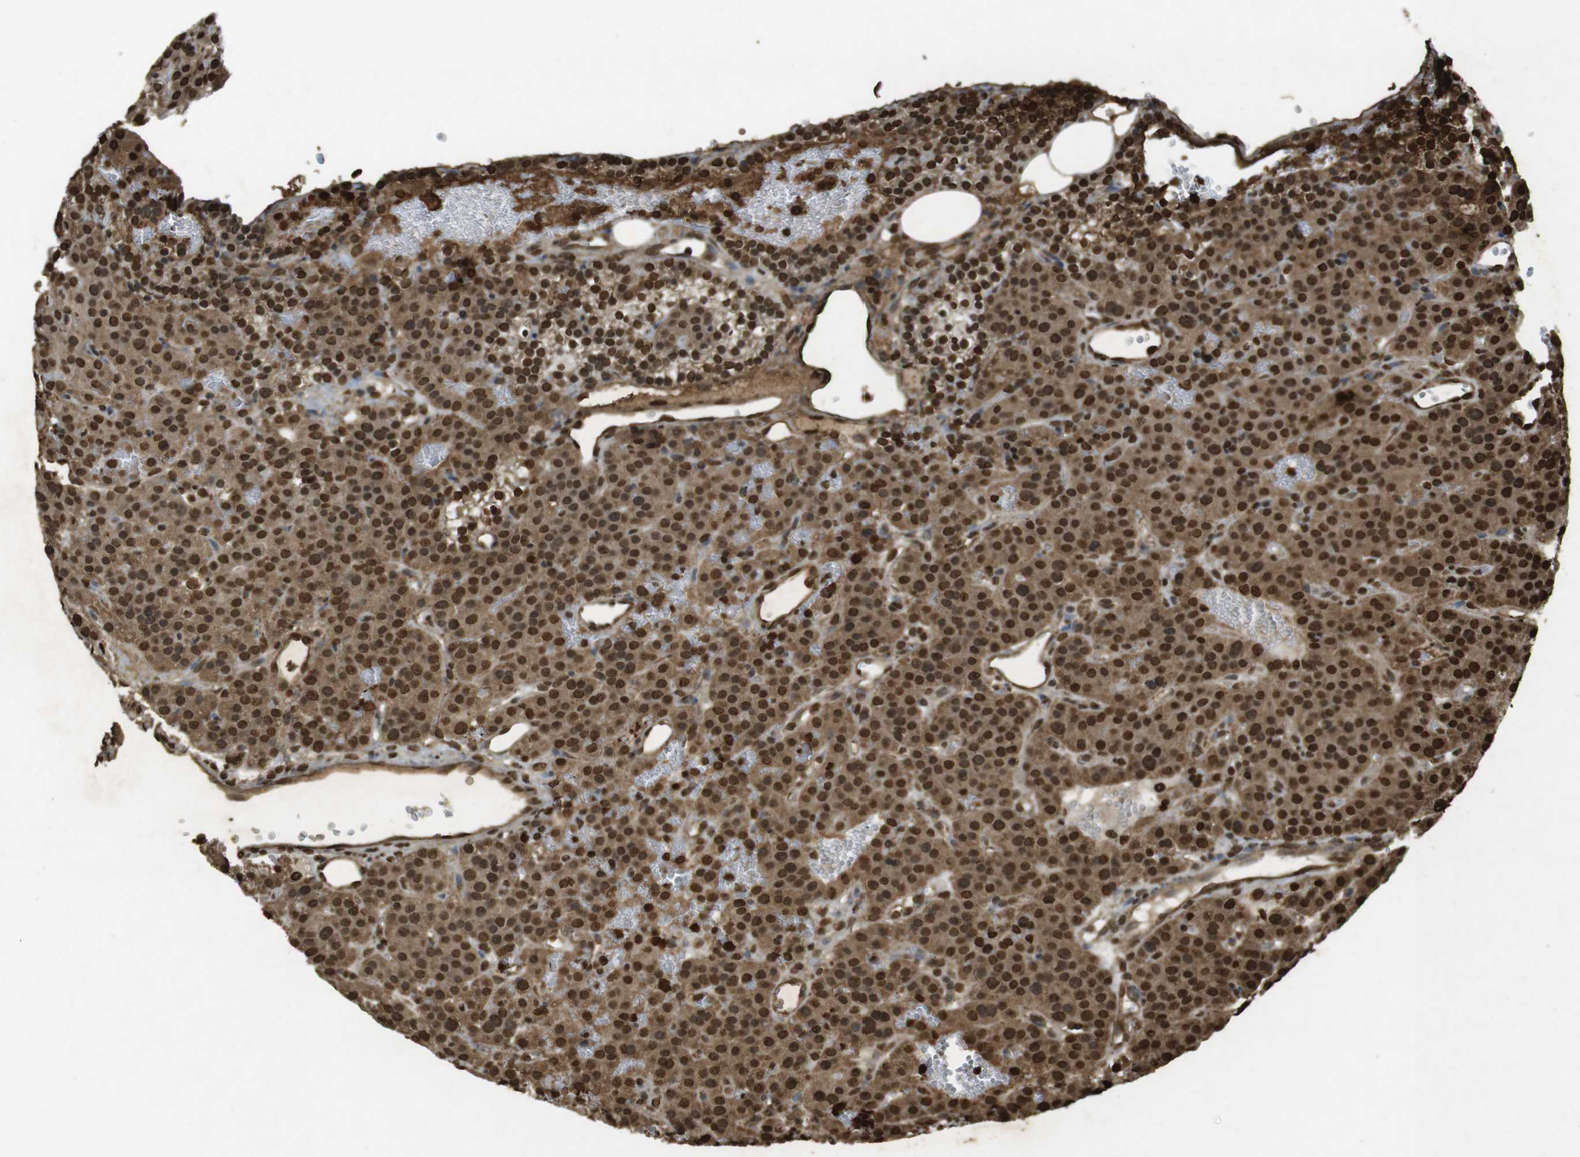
{"staining": {"intensity": "moderate", "quantity": ">75%", "location": "cytoplasmic/membranous,nuclear"}, "tissue": "parathyroid gland", "cell_type": "Glandular cells", "image_type": "normal", "snomed": [{"axis": "morphology", "description": "Normal tissue, NOS"}, {"axis": "morphology", "description": "Adenoma, NOS"}, {"axis": "topography", "description": "Parathyroid gland"}], "caption": "Immunohistochemistry (IHC) histopathology image of unremarkable parathyroid gland stained for a protein (brown), which exhibits medium levels of moderate cytoplasmic/membranous,nuclear expression in approximately >75% of glandular cells.", "gene": "ORC4", "patient": {"sex": "female", "age": 81}}